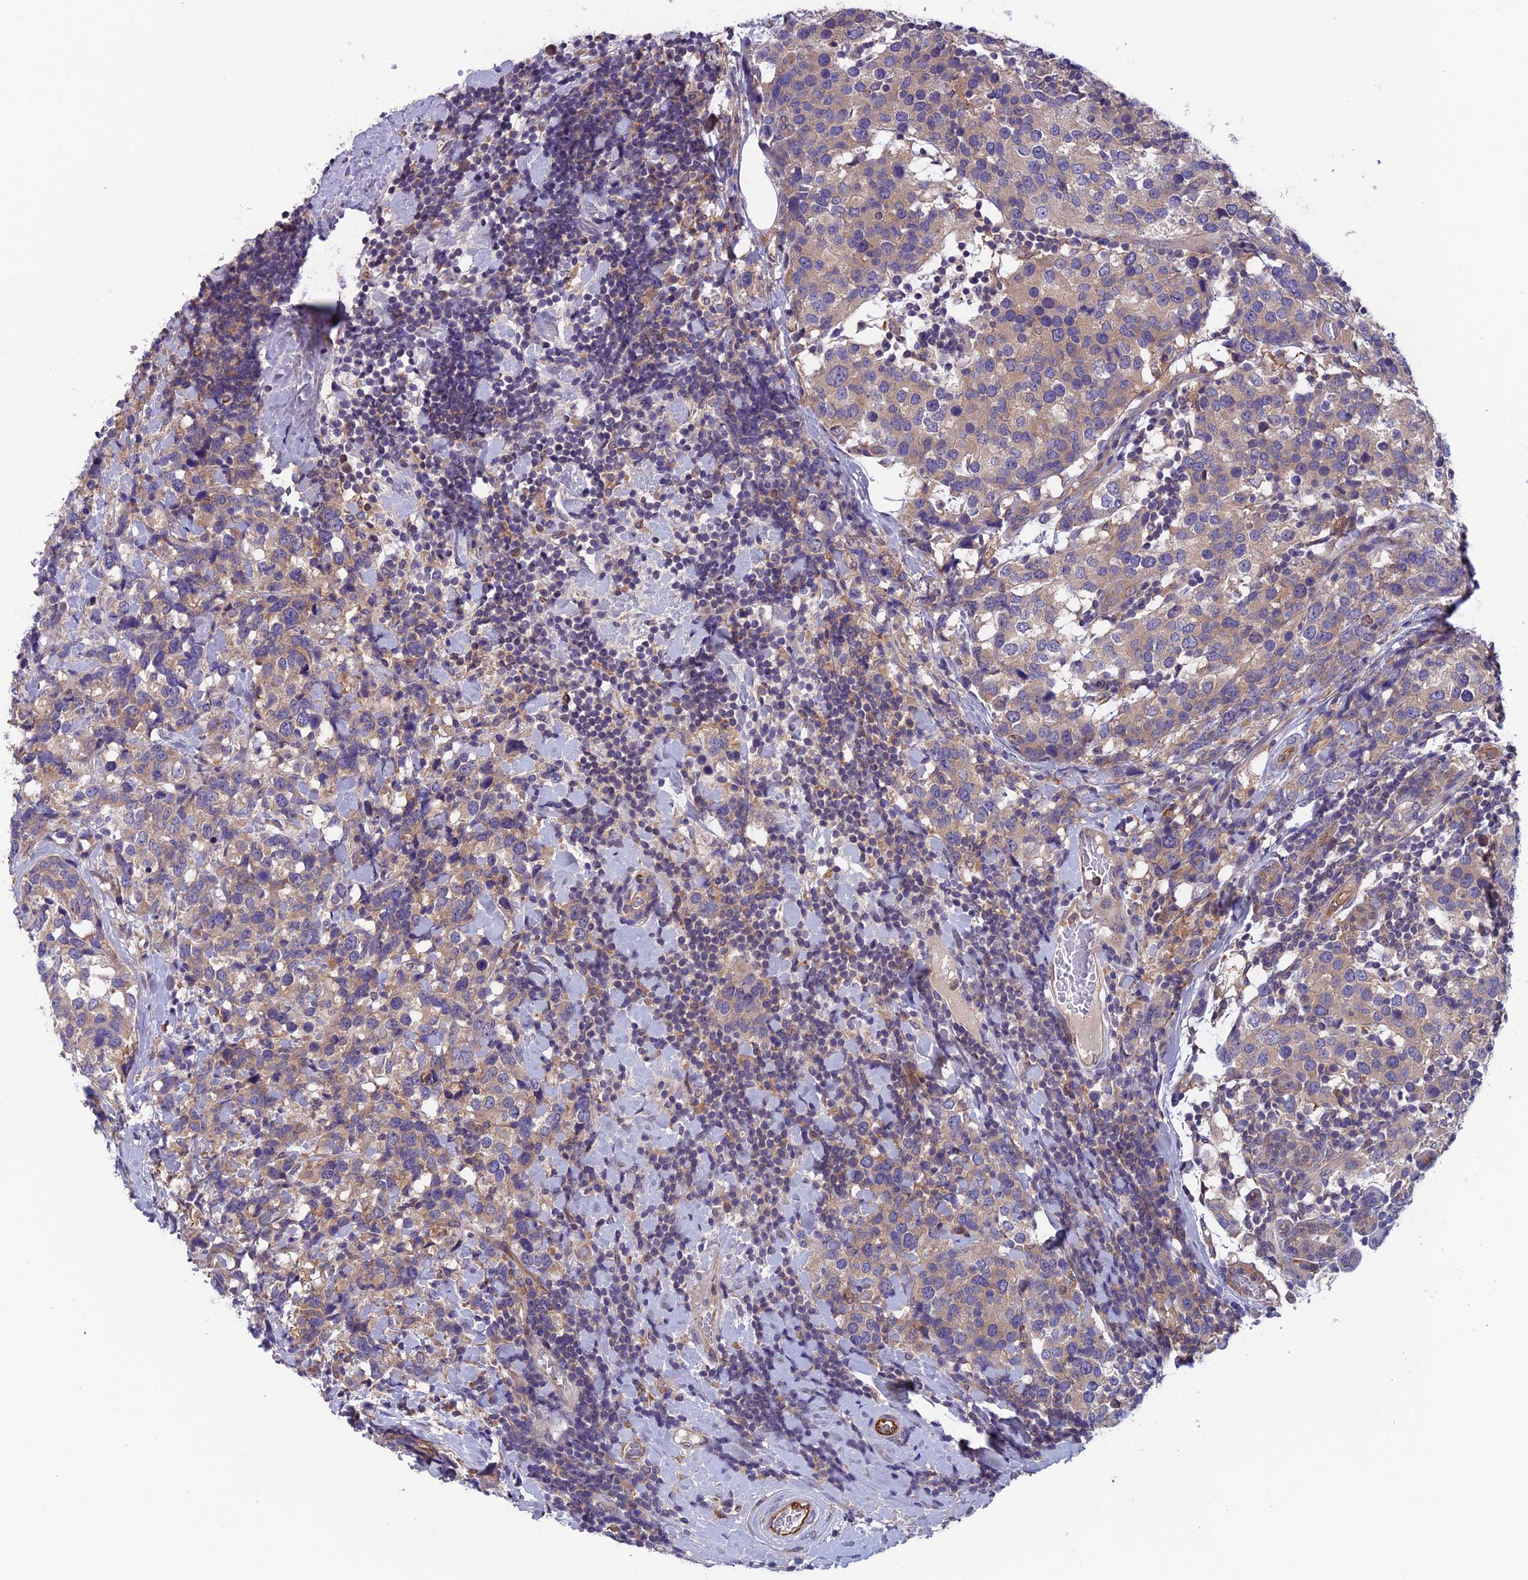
{"staining": {"intensity": "weak", "quantity": ">75%", "location": "cytoplasmic/membranous"}, "tissue": "breast cancer", "cell_type": "Tumor cells", "image_type": "cancer", "snomed": [{"axis": "morphology", "description": "Lobular carcinoma"}, {"axis": "topography", "description": "Breast"}], "caption": "Breast cancer (lobular carcinoma) stained for a protein (brown) exhibits weak cytoplasmic/membranous positive expression in about >75% of tumor cells.", "gene": "MAST2", "patient": {"sex": "female", "age": 59}}